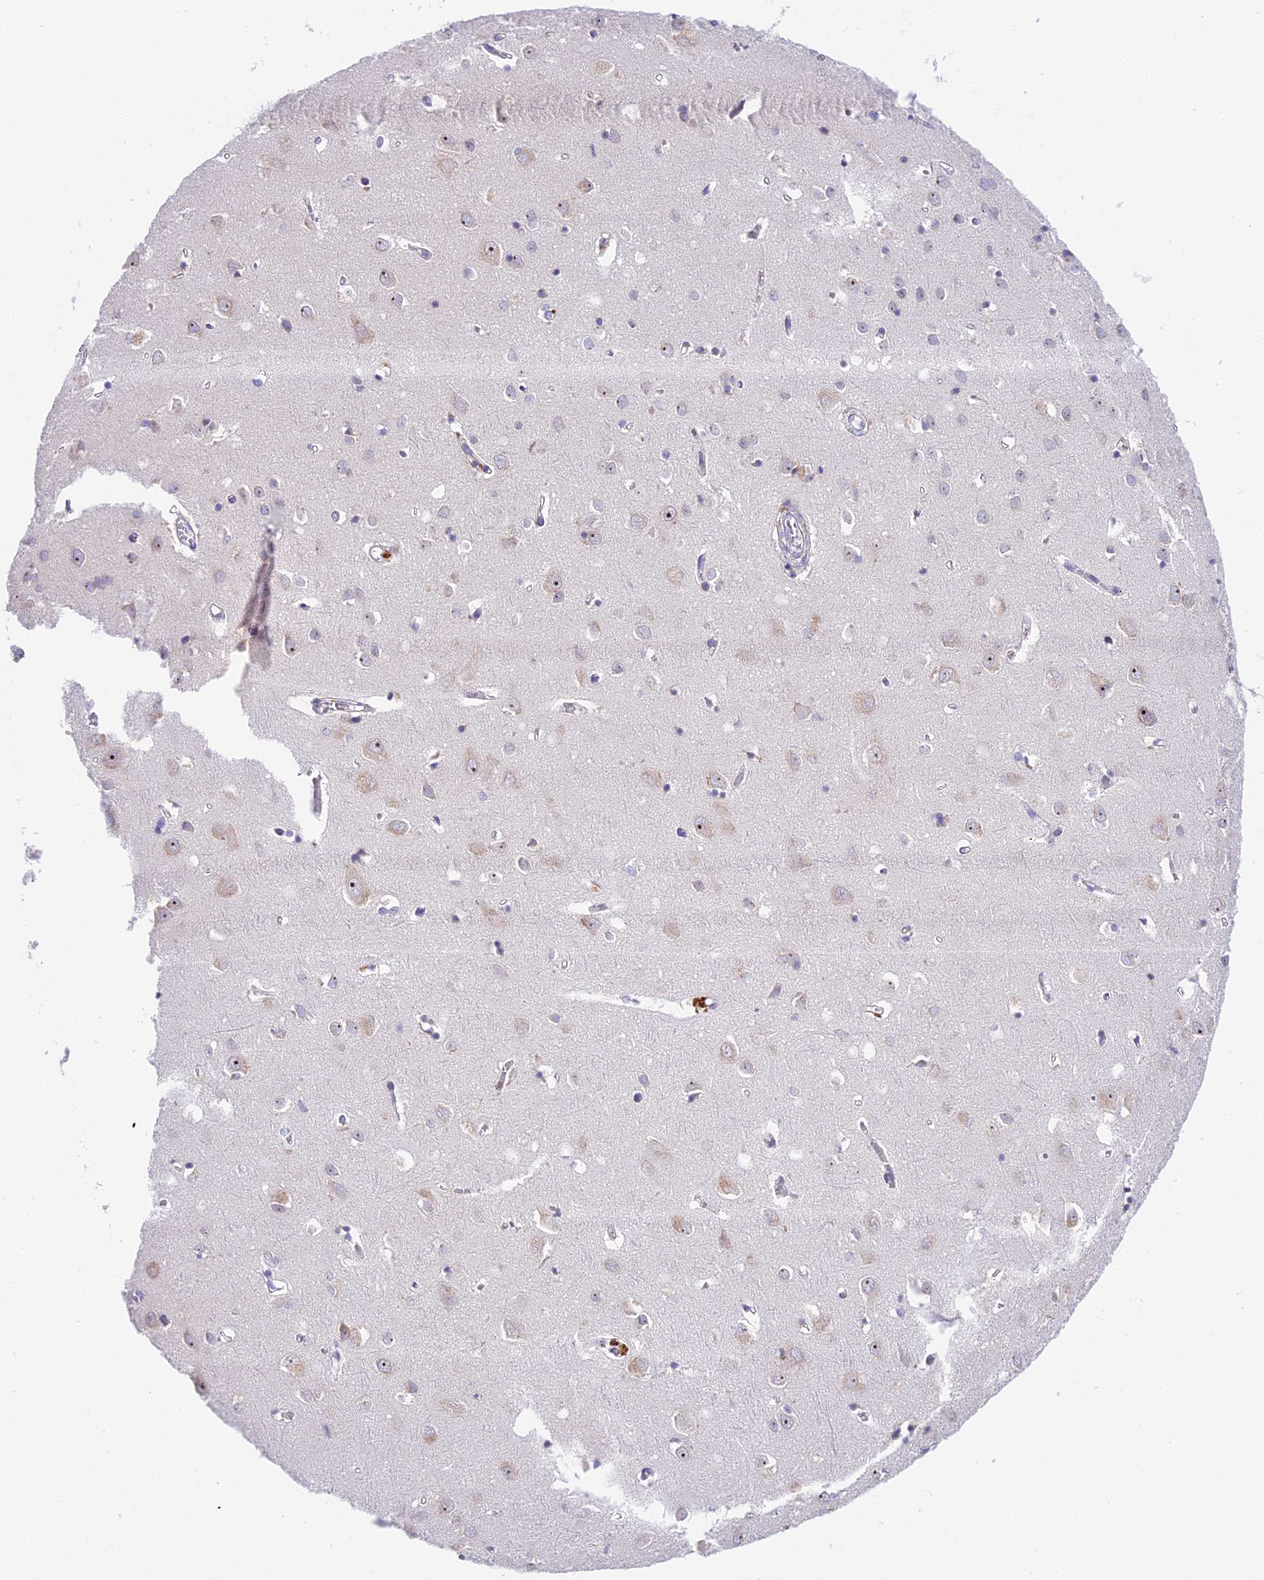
{"staining": {"intensity": "negative", "quantity": "none", "location": "none"}, "tissue": "cerebral cortex", "cell_type": "Endothelial cells", "image_type": "normal", "snomed": [{"axis": "morphology", "description": "Normal tissue, NOS"}, {"axis": "topography", "description": "Cerebral cortex"}], "caption": "Histopathology image shows no protein staining in endothelial cells of unremarkable cerebral cortex. (DAB (3,3'-diaminobenzidine) IHC with hematoxylin counter stain).", "gene": "RAD51", "patient": {"sex": "female", "age": 64}}